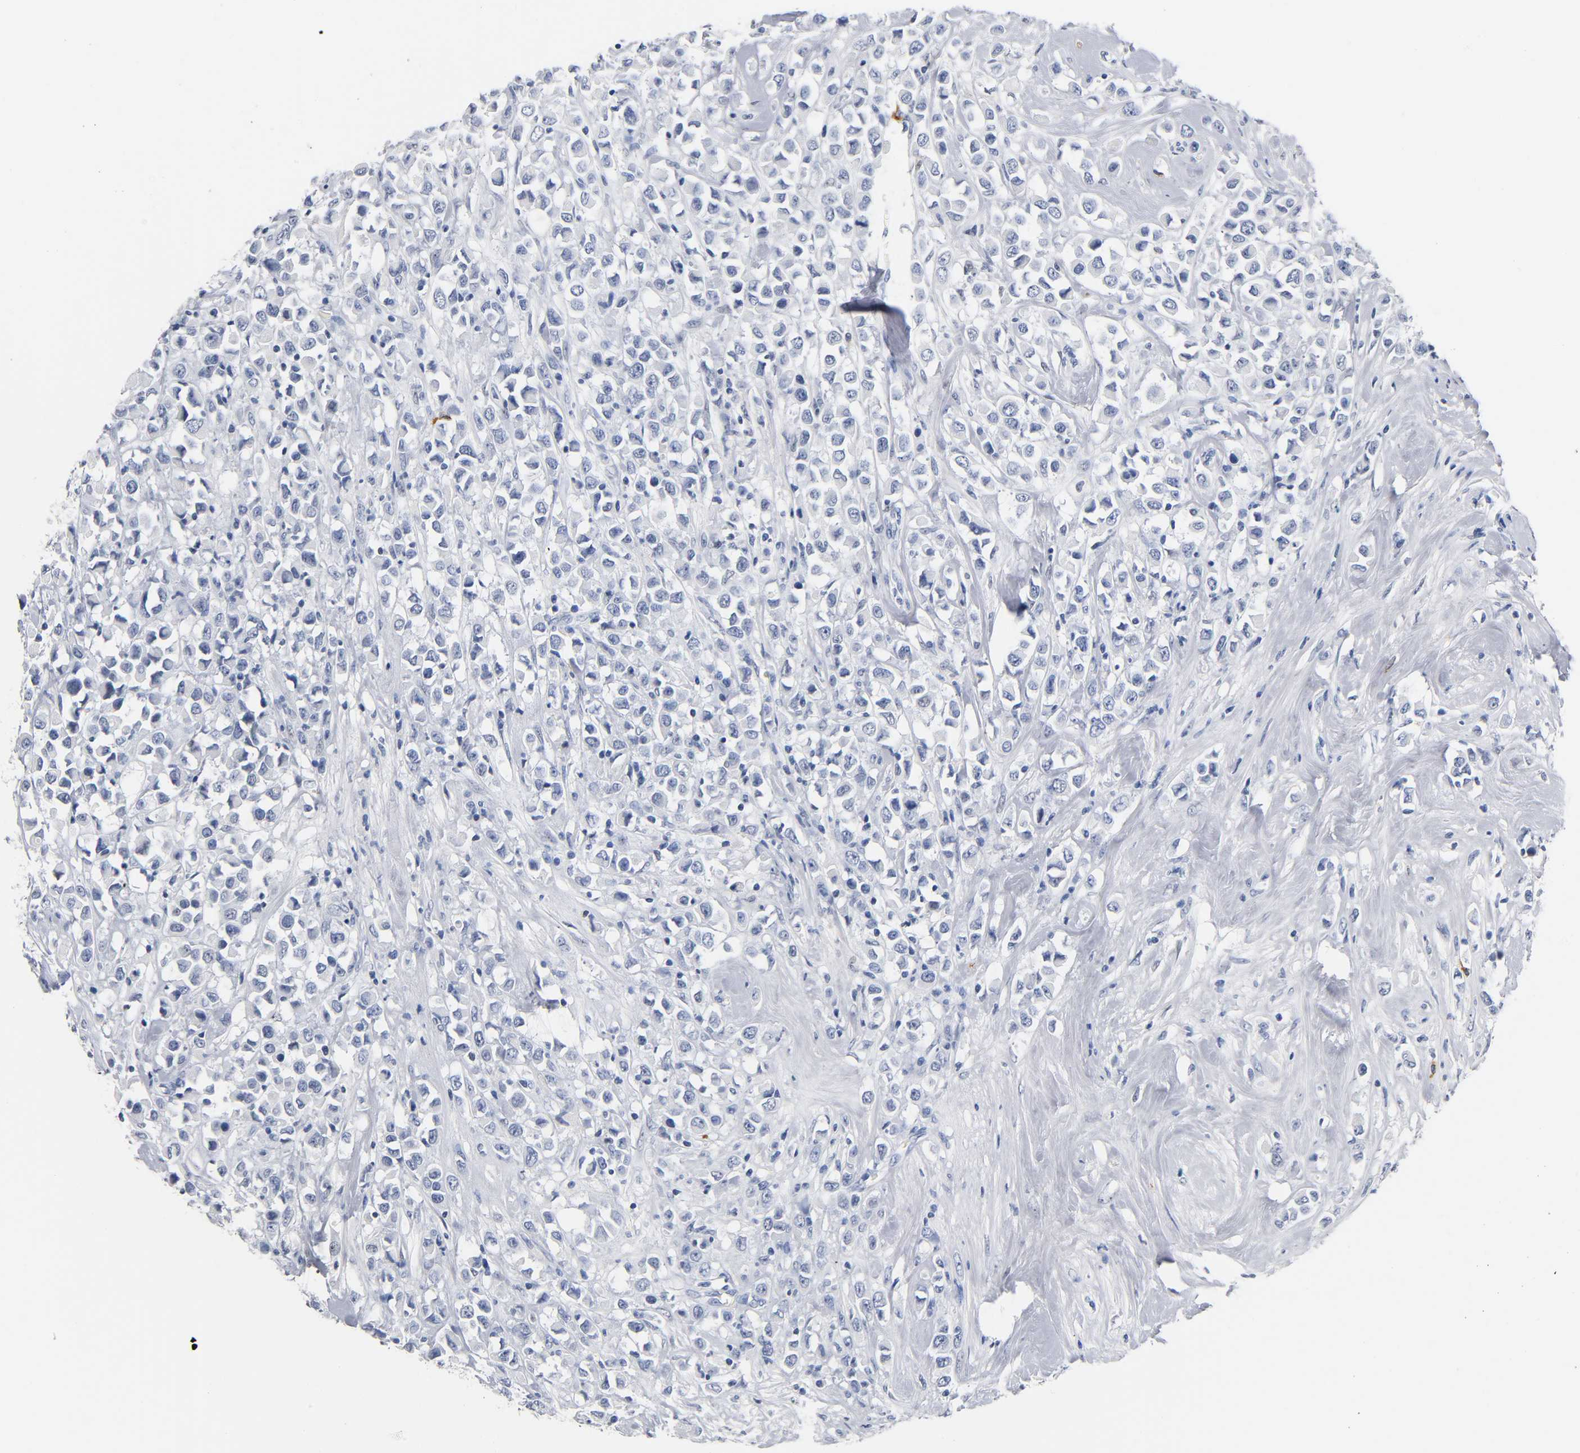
{"staining": {"intensity": "negative", "quantity": "none", "location": "none"}, "tissue": "breast cancer", "cell_type": "Tumor cells", "image_type": "cancer", "snomed": [{"axis": "morphology", "description": "Duct carcinoma"}, {"axis": "topography", "description": "Breast"}], "caption": "Immunohistochemistry micrograph of human breast cancer stained for a protein (brown), which demonstrates no staining in tumor cells.", "gene": "NAB2", "patient": {"sex": "female", "age": 61}}